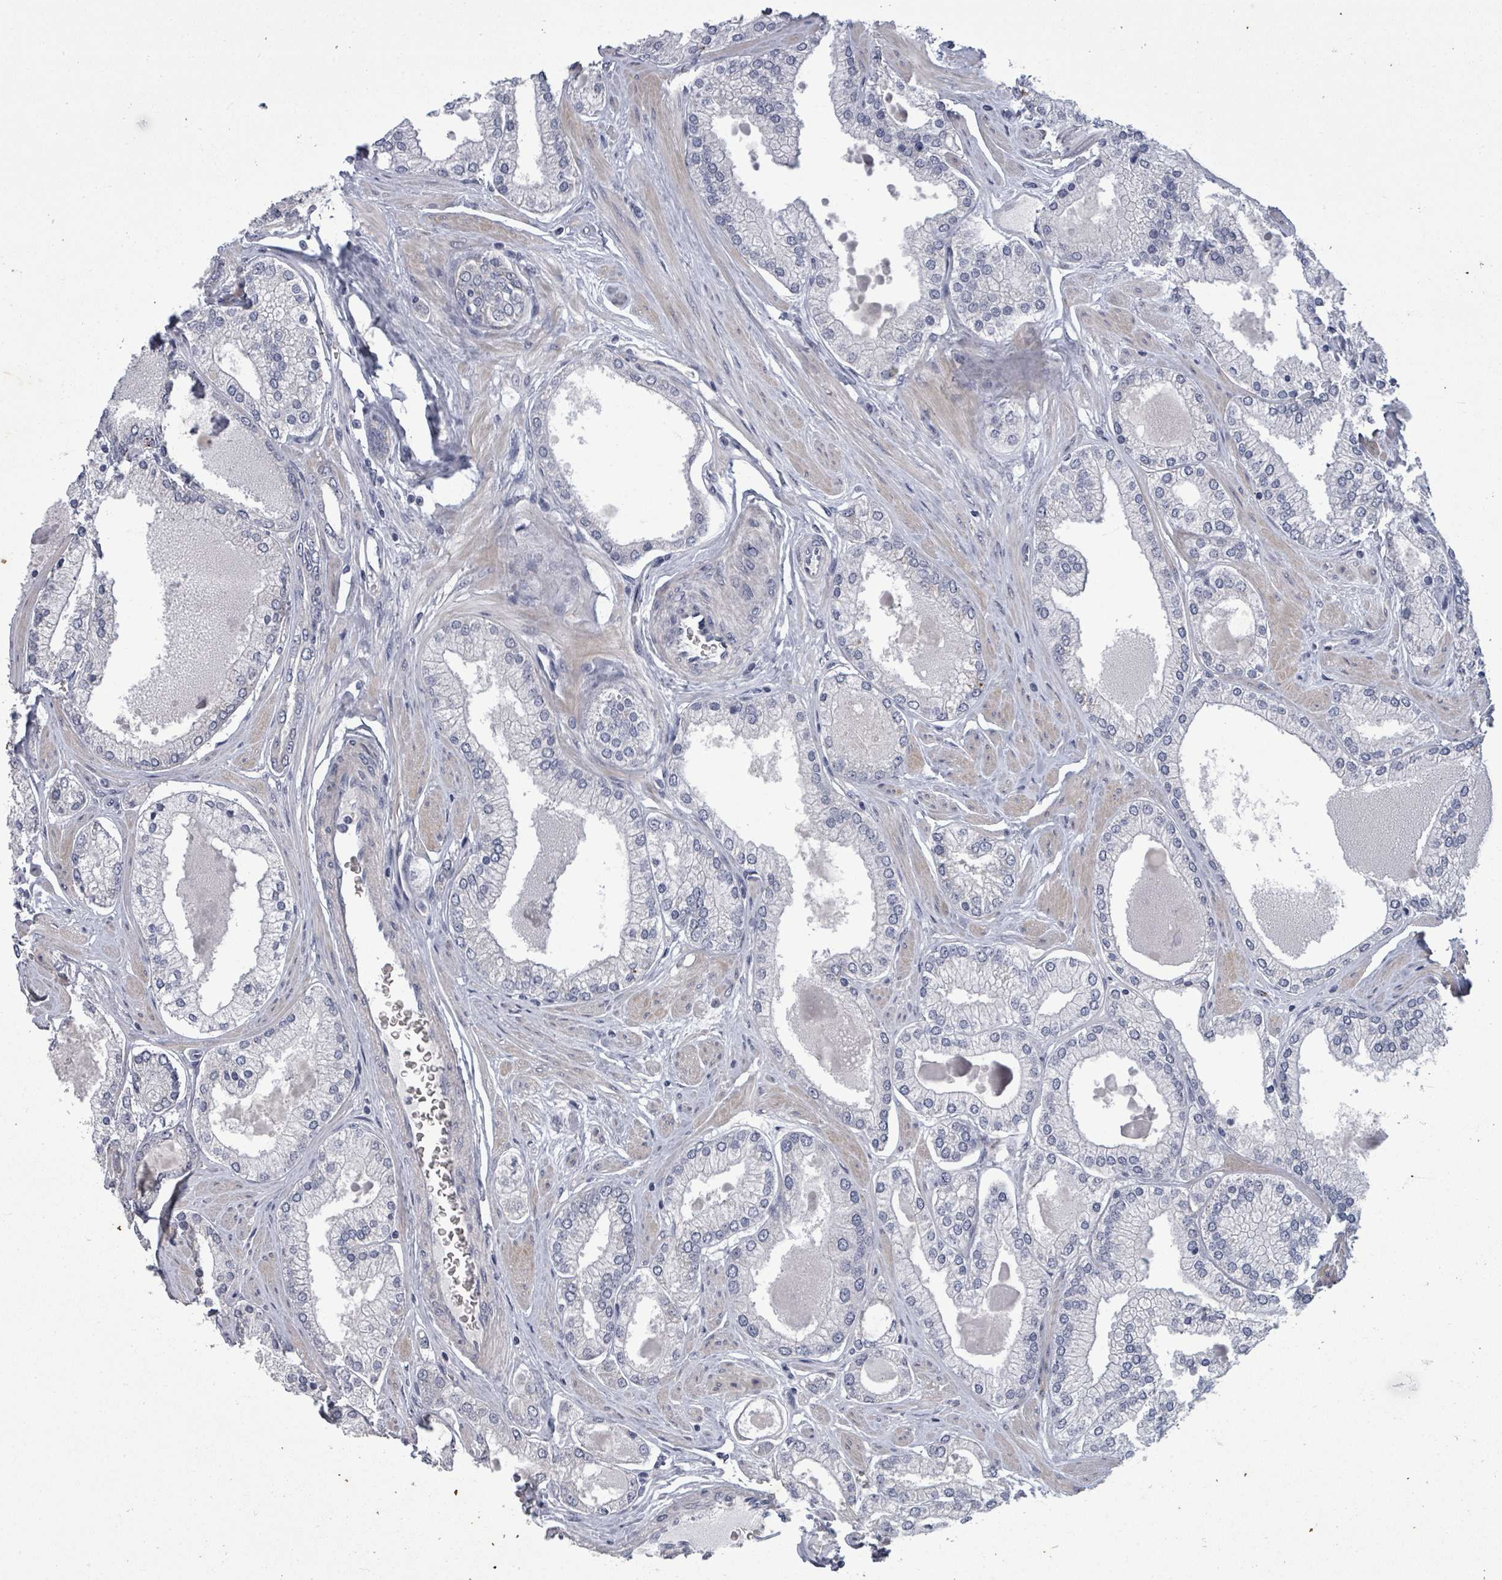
{"staining": {"intensity": "negative", "quantity": "none", "location": "none"}, "tissue": "prostate cancer", "cell_type": "Tumor cells", "image_type": "cancer", "snomed": [{"axis": "morphology", "description": "Adenocarcinoma, Low grade"}, {"axis": "topography", "description": "Prostate"}], "caption": "This is an immunohistochemistry micrograph of human prostate low-grade adenocarcinoma. There is no expression in tumor cells.", "gene": "ASB12", "patient": {"sex": "male", "age": 42}}